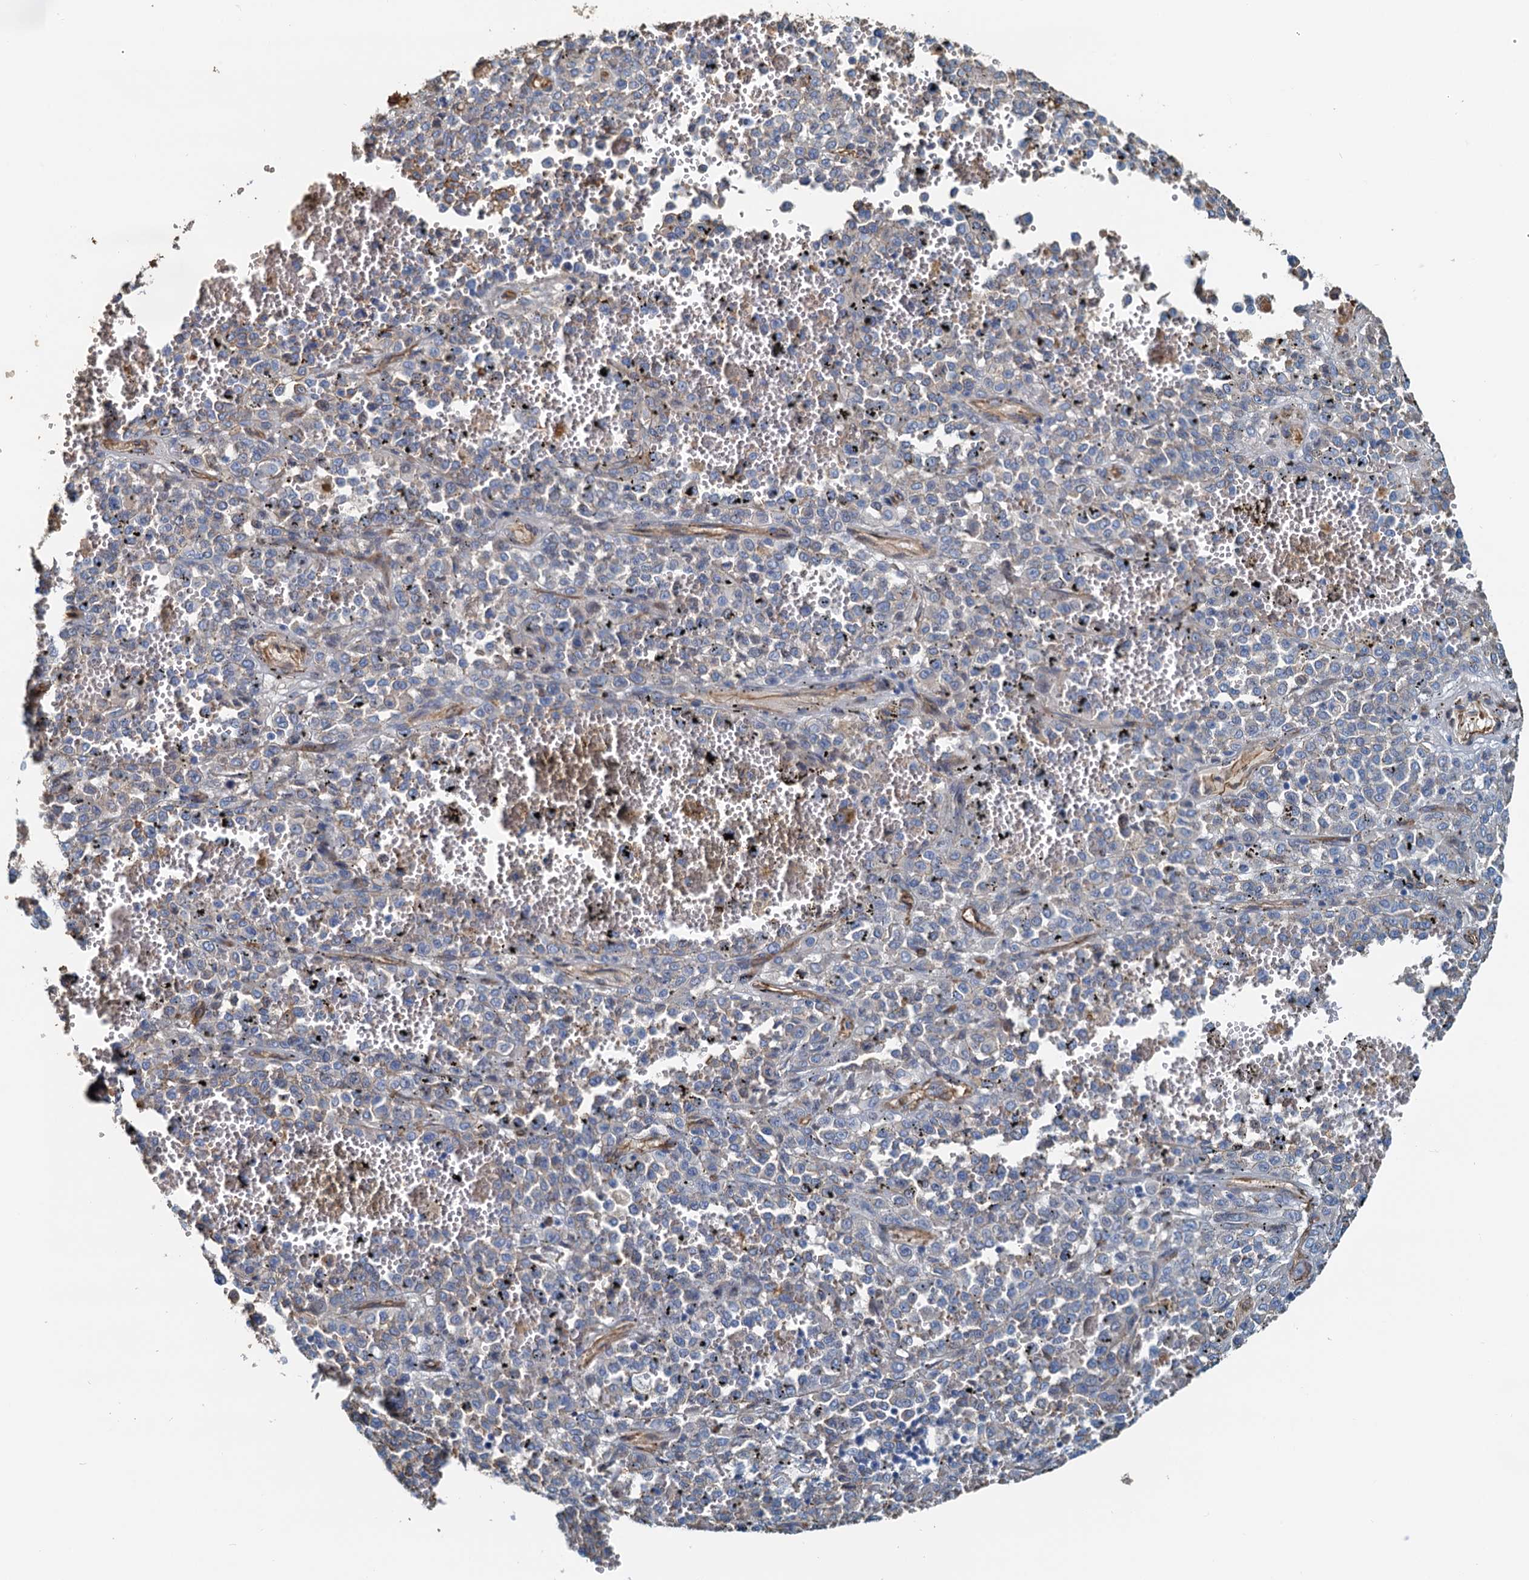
{"staining": {"intensity": "negative", "quantity": "none", "location": "none"}, "tissue": "melanoma", "cell_type": "Tumor cells", "image_type": "cancer", "snomed": [{"axis": "morphology", "description": "Malignant melanoma, Metastatic site"}, {"axis": "topography", "description": "Pancreas"}], "caption": "Immunohistochemistry image of neoplastic tissue: melanoma stained with DAB (3,3'-diaminobenzidine) demonstrates no significant protein staining in tumor cells. (Brightfield microscopy of DAB IHC at high magnification).", "gene": "DGKG", "patient": {"sex": "female", "age": 30}}